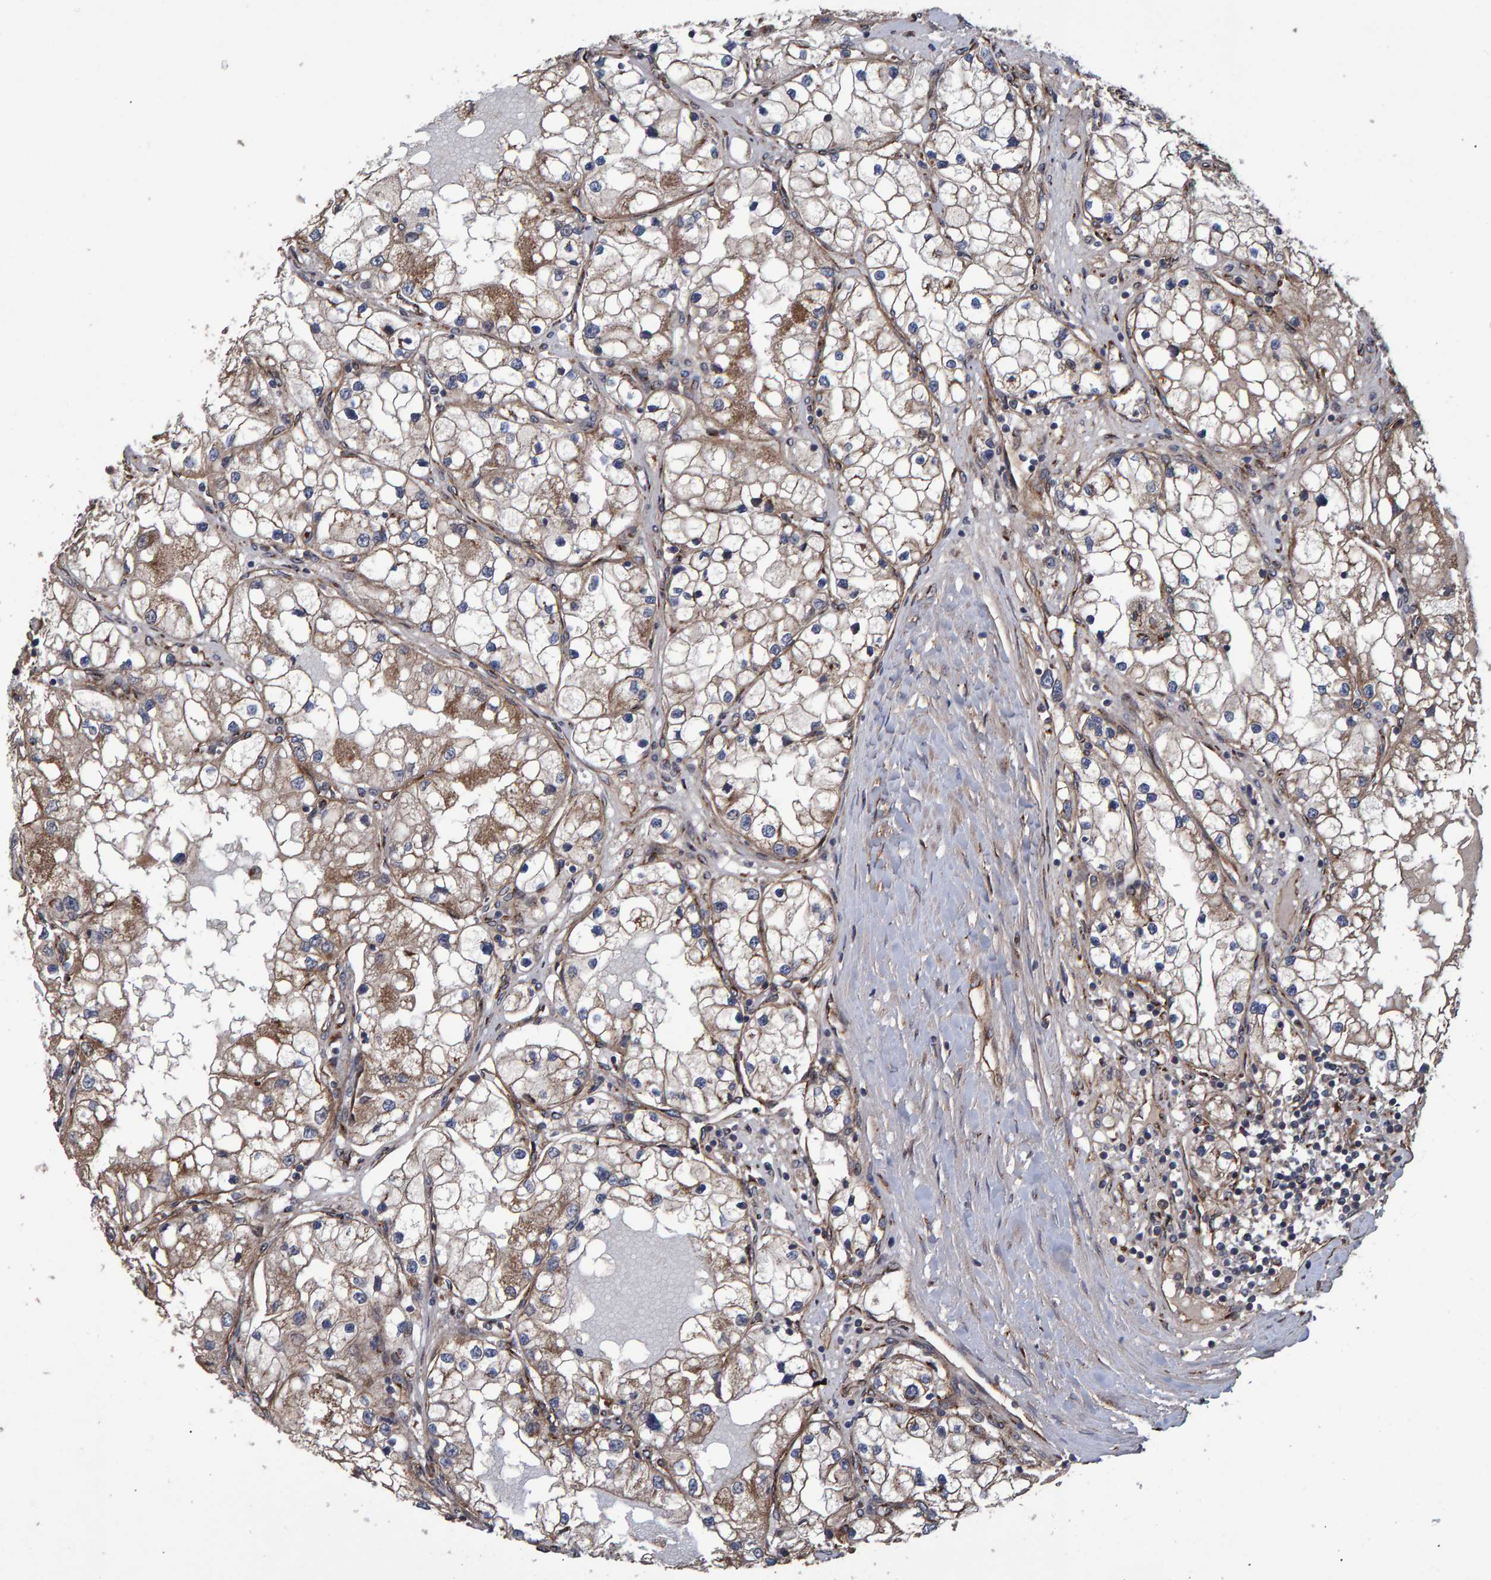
{"staining": {"intensity": "moderate", "quantity": "25%-75%", "location": "cytoplasmic/membranous"}, "tissue": "renal cancer", "cell_type": "Tumor cells", "image_type": "cancer", "snomed": [{"axis": "morphology", "description": "Adenocarcinoma, NOS"}, {"axis": "topography", "description": "Kidney"}], "caption": "High-magnification brightfield microscopy of renal cancer (adenocarcinoma) stained with DAB (brown) and counterstained with hematoxylin (blue). tumor cells exhibit moderate cytoplasmic/membranous expression is seen in about25%-75% of cells.", "gene": "TRIM68", "patient": {"sex": "male", "age": 68}}